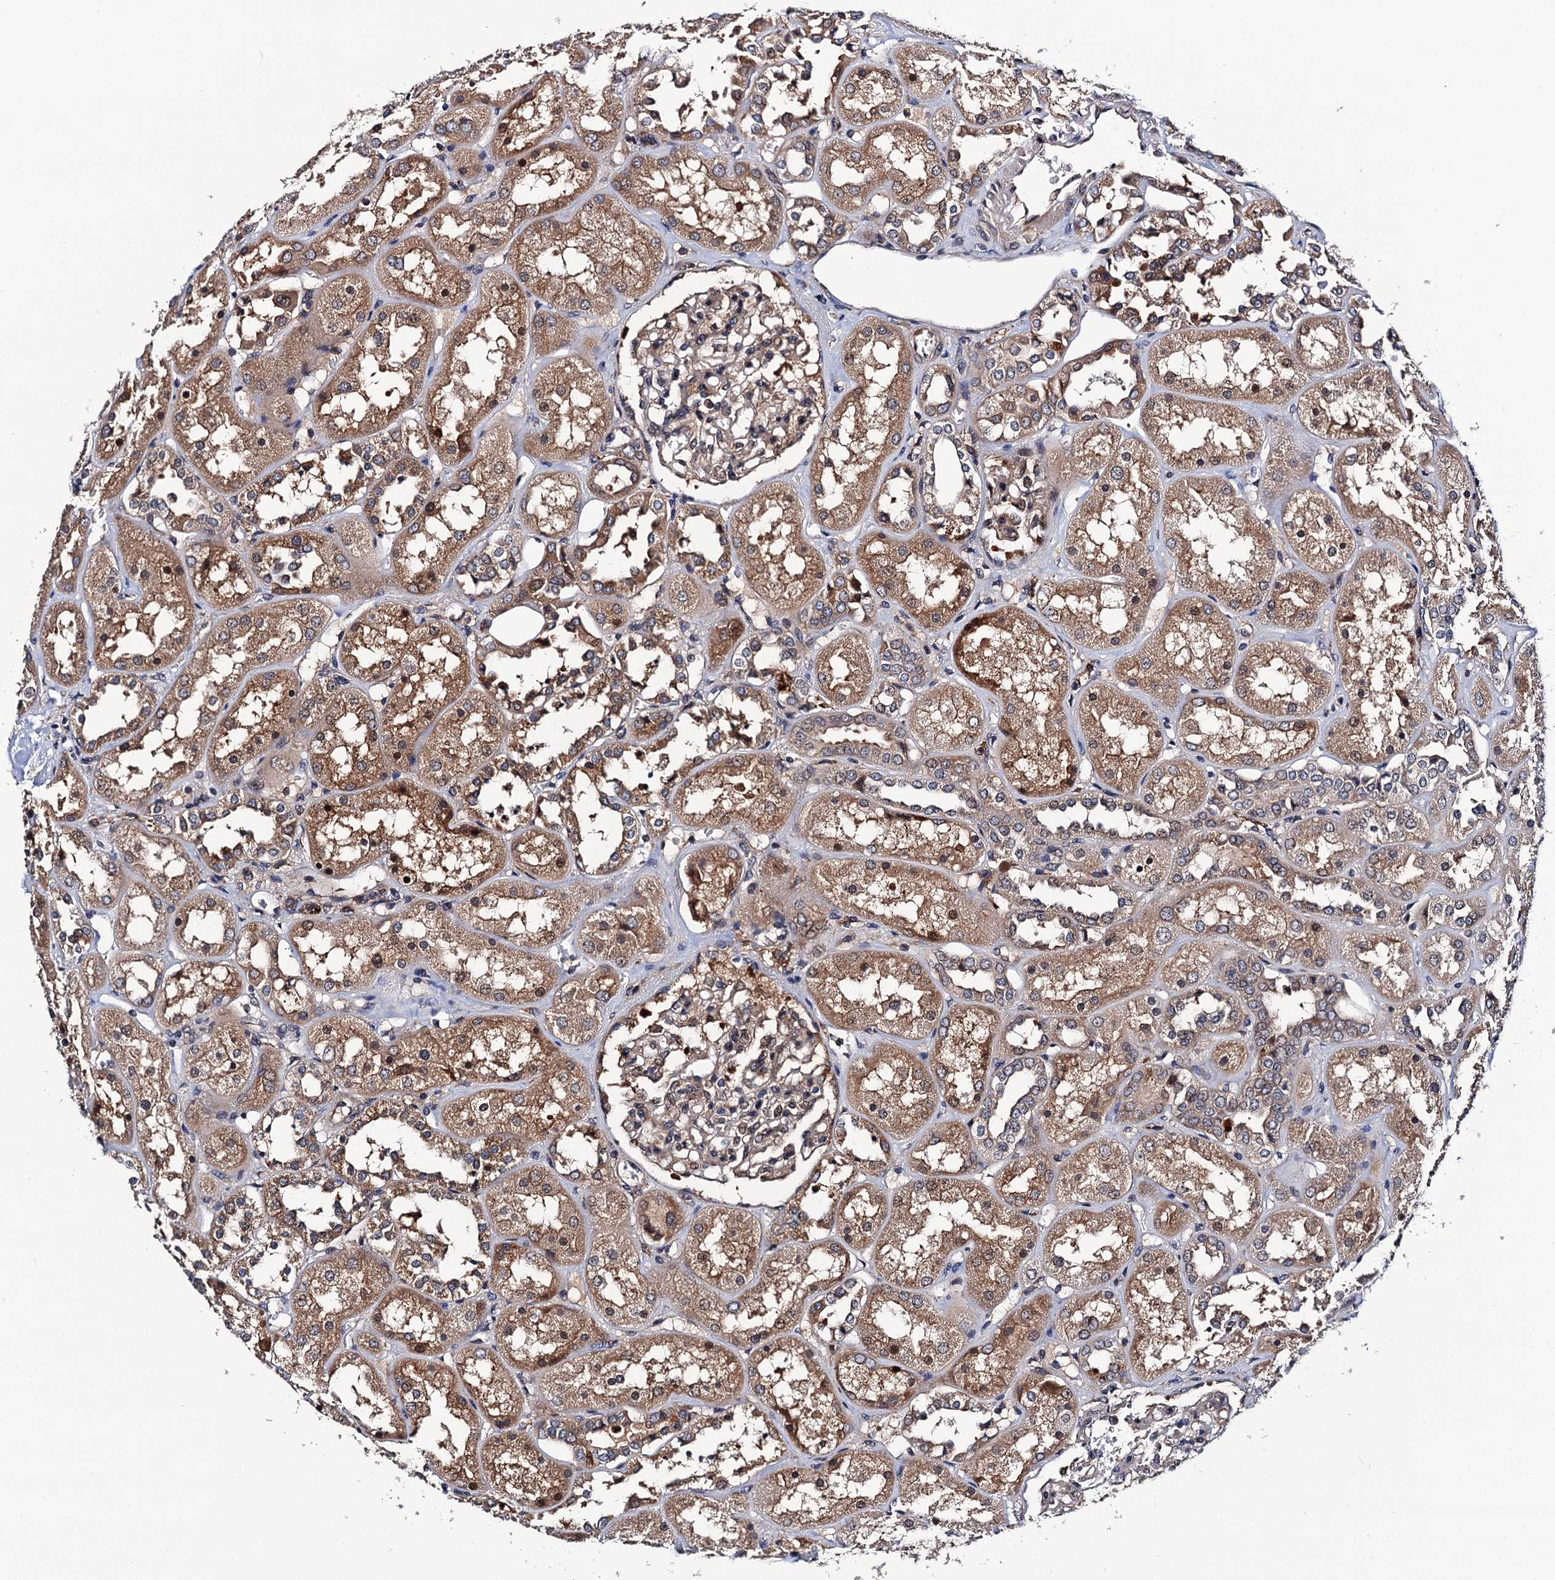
{"staining": {"intensity": "moderate", "quantity": "25%-75%", "location": "cytoplasmic/membranous"}, "tissue": "kidney", "cell_type": "Cells in glomeruli", "image_type": "normal", "snomed": [{"axis": "morphology", "description": "Normal tissue, NOS"}, {"axis": "topography", "description": "Kidney"}], "caption": "DAB immunohistochemical staining of benign kidney shows moderate cytoplasmic/membranous protein staining in approximately 25%-75% of cells in glomeruli.", "gene": "VPS35", "patient": {"sex": "male", "age": 70}}